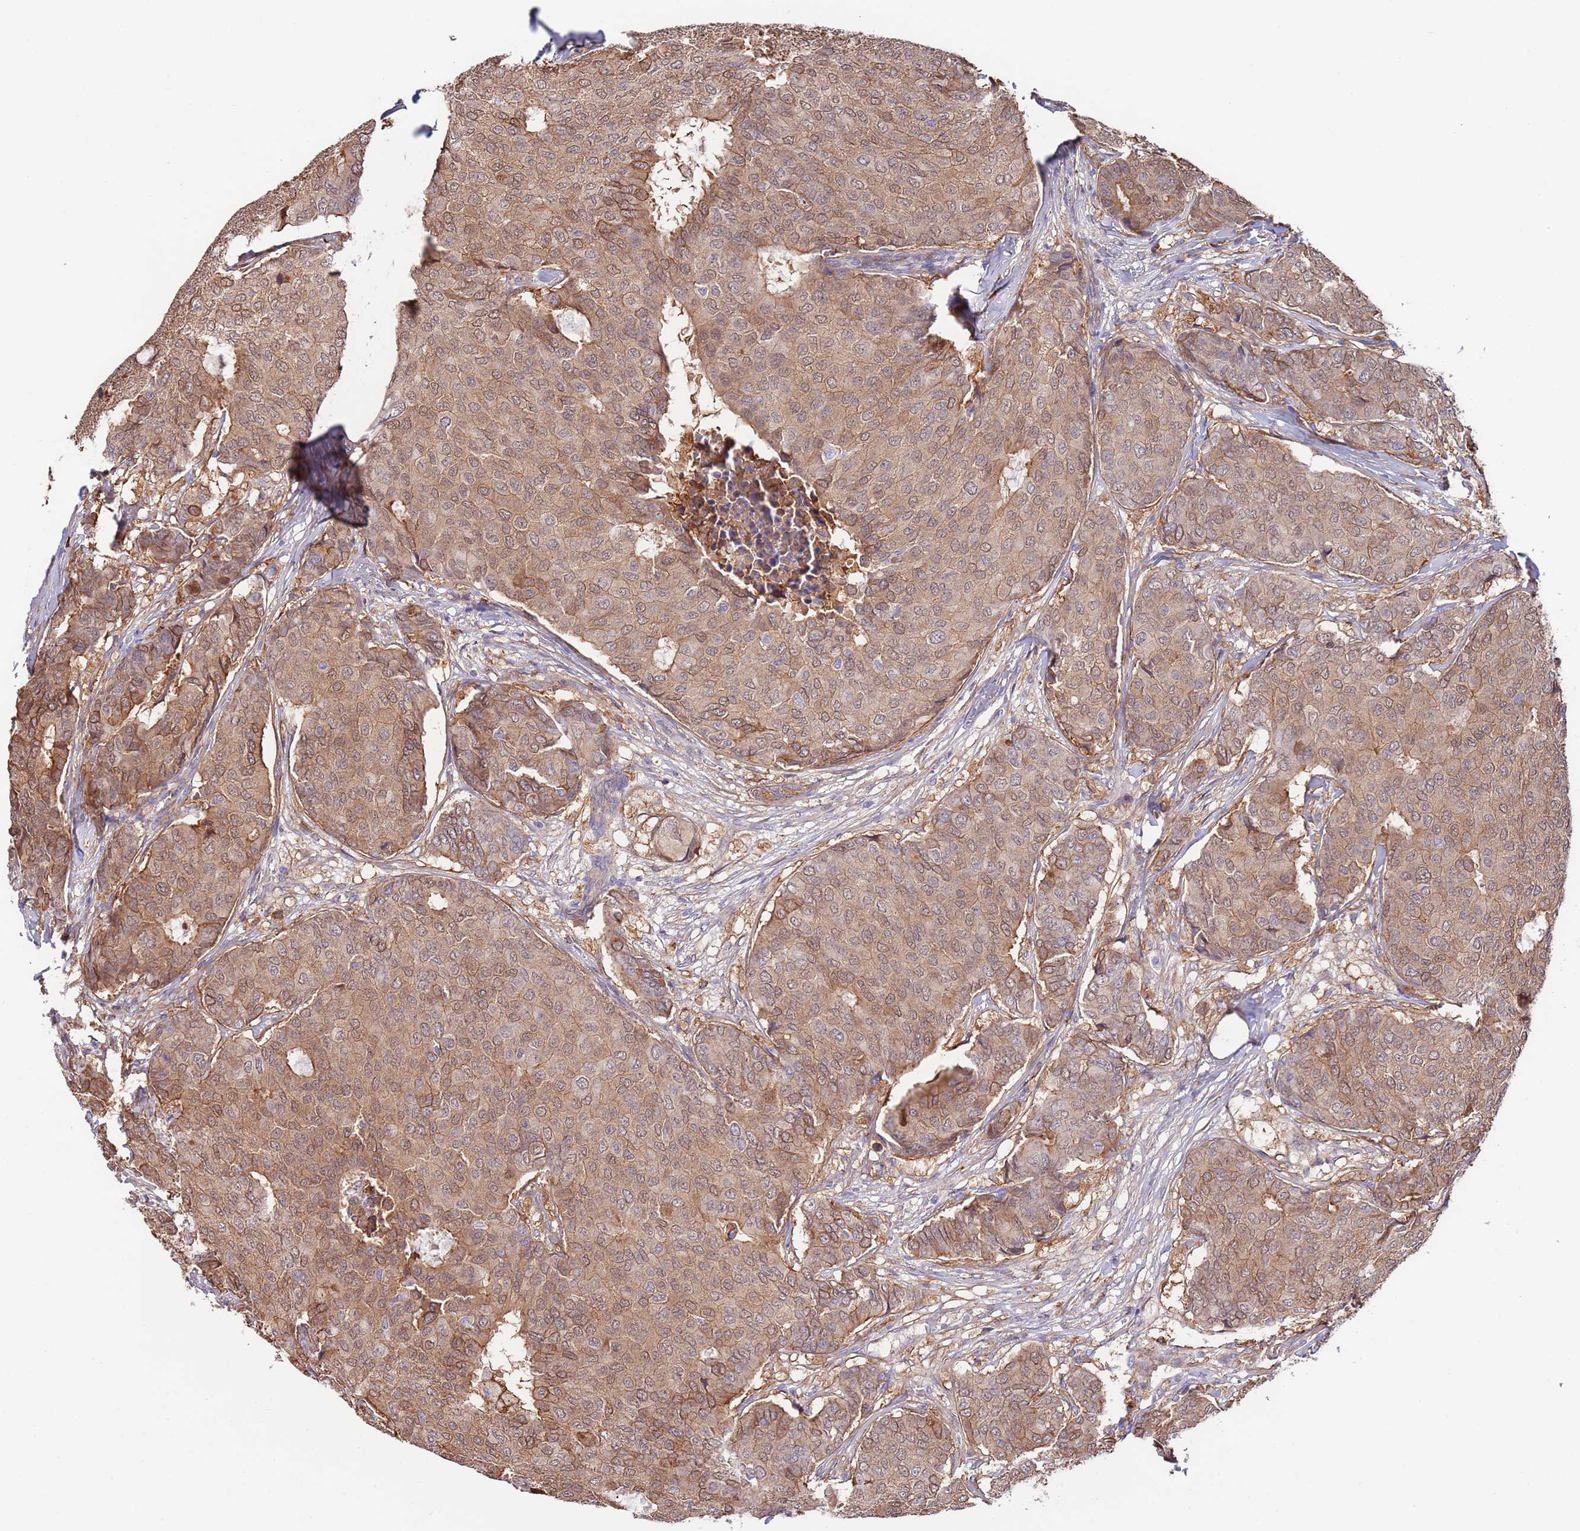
{"staining": {"intensity": "moderate", "quantity": ">75%", "location": "cytoplasmic/membranous,nuclear"}, "tissue": "breast cancer", "cell_type": "Tumor cells", "image_type": "cancer", "snomed": [{"axis": "morphology", "description": "Duct carcinoma"}, {"axis": "topography", "description": "Breast"}], "caption": "The histopathology image exhibits immunohistochemical staining of invasive ductal carcinoma (breast). There is moderate cytoplasmic/membranous and nuclear expression is seen in approximately >75% of tumor cells. Immunohistochemistry (ihc) stains the protein in brown and the nuclei are stained blue.", "gene": "BPNT1", "patient": {"sex": "female", "age": 75}}